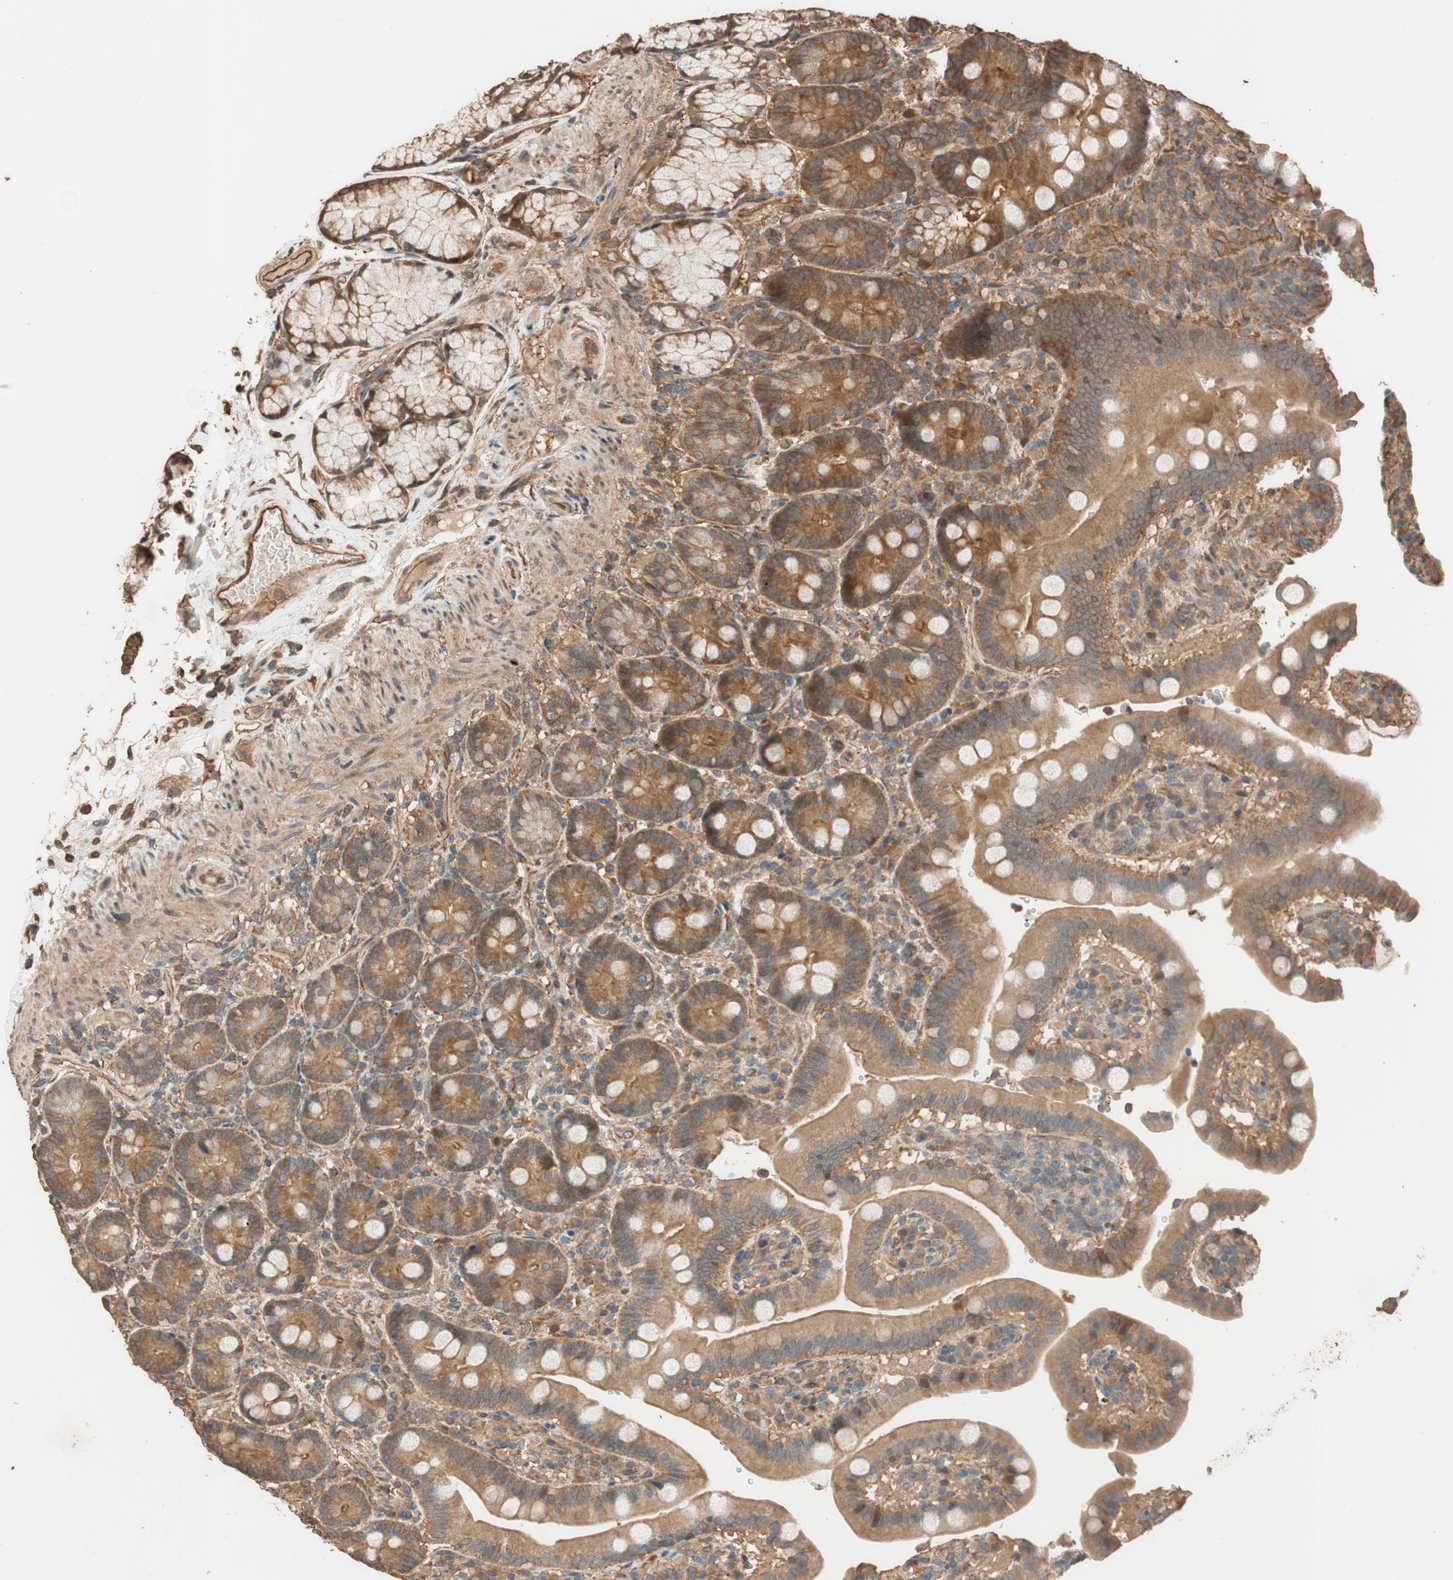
{"staining": {"intensity": "moderate", "quantity": ">75%", "location": "cytoplasmic/membranous"}, "tissue": "duodenum", "cell_type": "Glandular cells", "image_type": "normal", "snomed": [{"axis": "morphology", "description": "Normal tissue, NOS"}, {"axis": "topography", "description": "Small intestine, NOS"}], "caption": "IHC image of unremarkable duodenum: human duodenum stained using IHC shows medium levels of moderate protein expression localized specifically in the cytoplasmic/membranous of glandular cells, appearing as a cytoplasmic/membranous brown color.", "gene": "MST1R", "patient": {"sex": "female", "age": 71}}